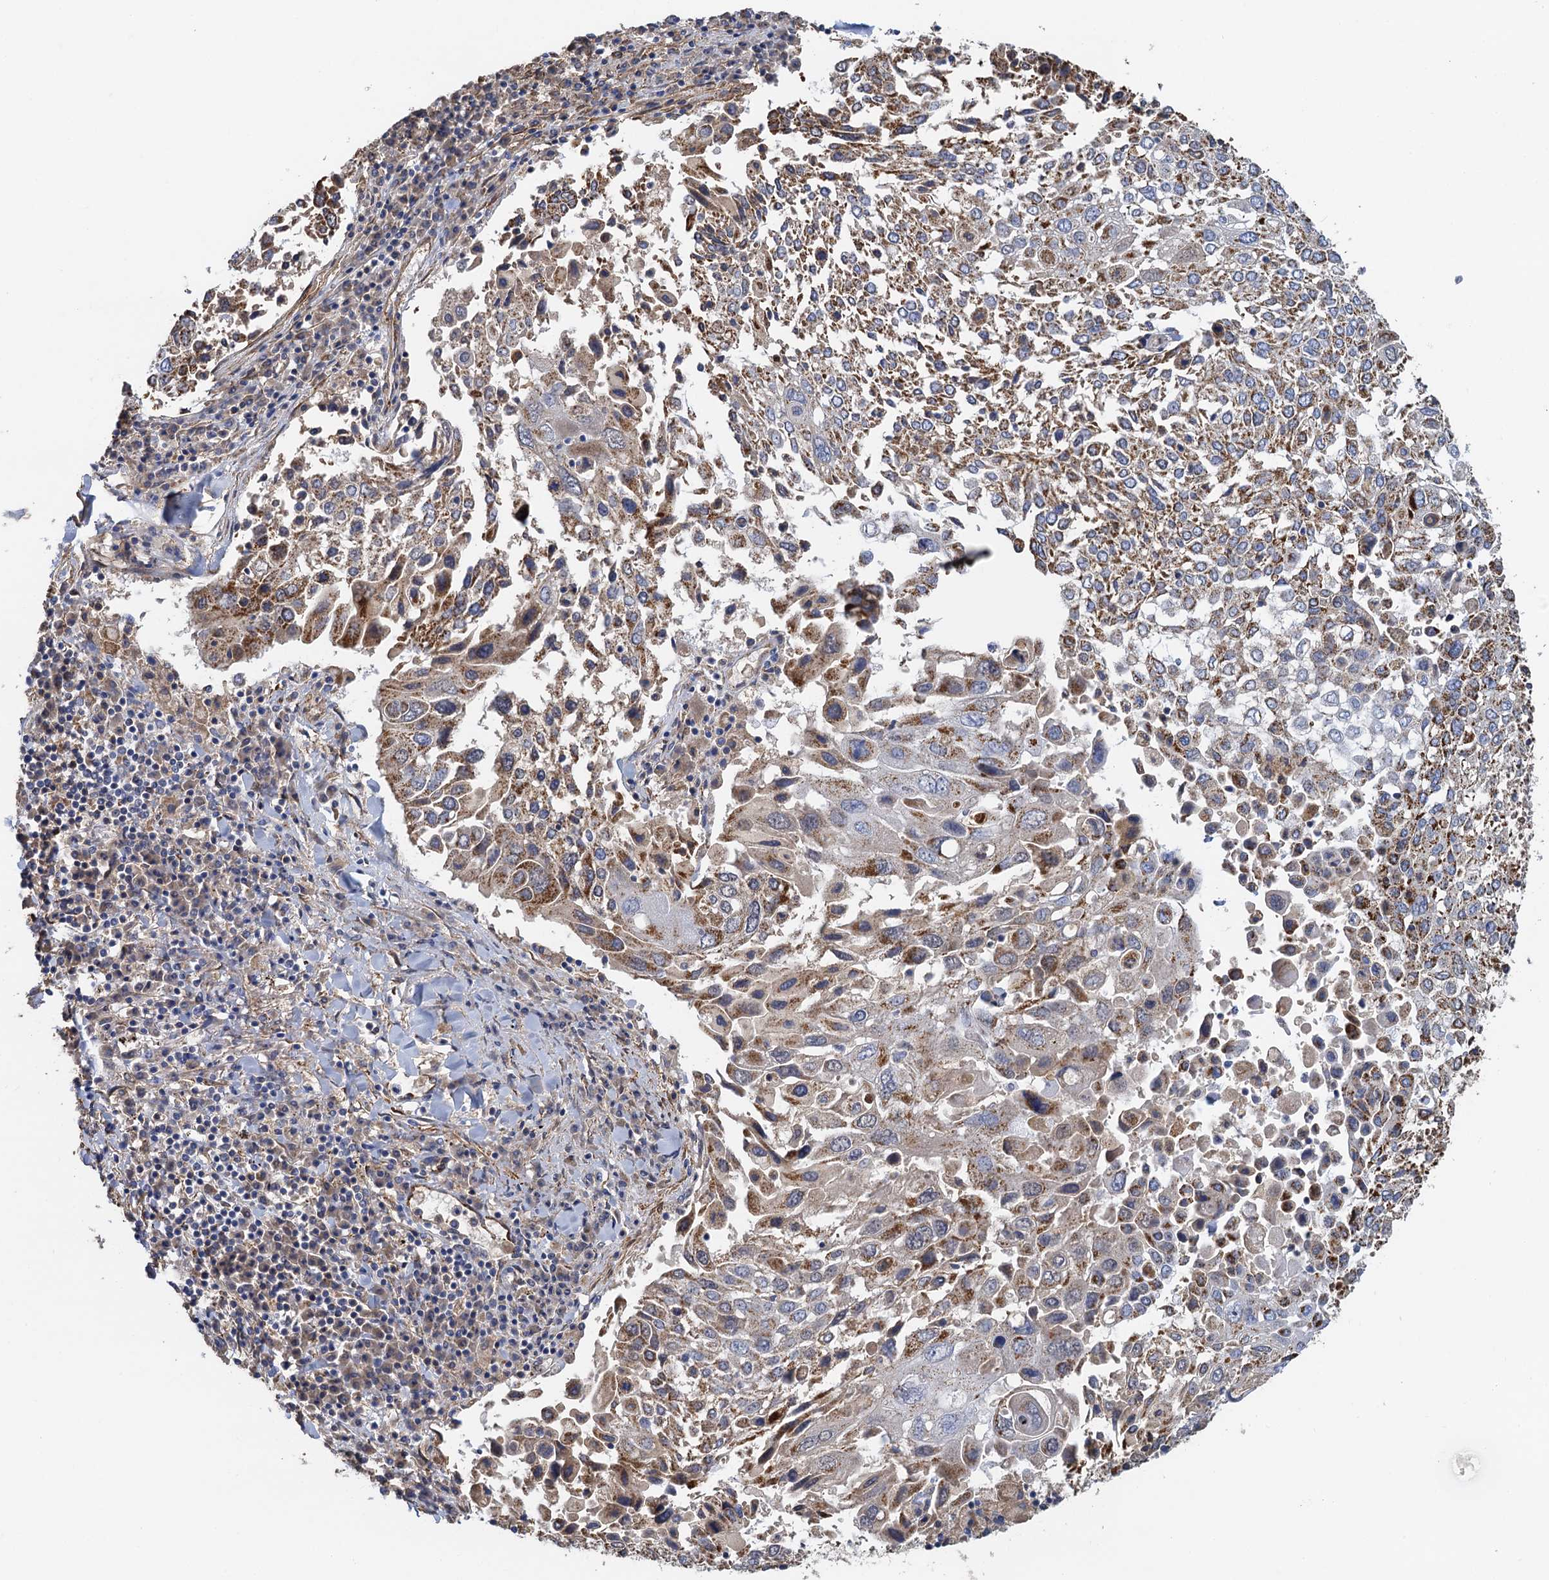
{"staining": {"intensity": "moderate", "quantity": "25%-75%", "location": "cytoplasmic/membranous"}, "tissue": "lung cancer", "cell_type": "Tumor cells", "image_type": "cancer", "snomed": [{"axis": "morphology", "description": "Squamous cell carcinoma, NOS"}, {"axis": "topography", "description": "Lung"}], "caption": "Immunohistochemical staining of lung cancer (squamous cell carcinoma) demonstrates medium levels of moderate cytoplasmic/membranous protein expression in approximately 25%-75% of tumor cells.", "gene": "GCSH", "patient": {"sex": "male", "age": 65}}